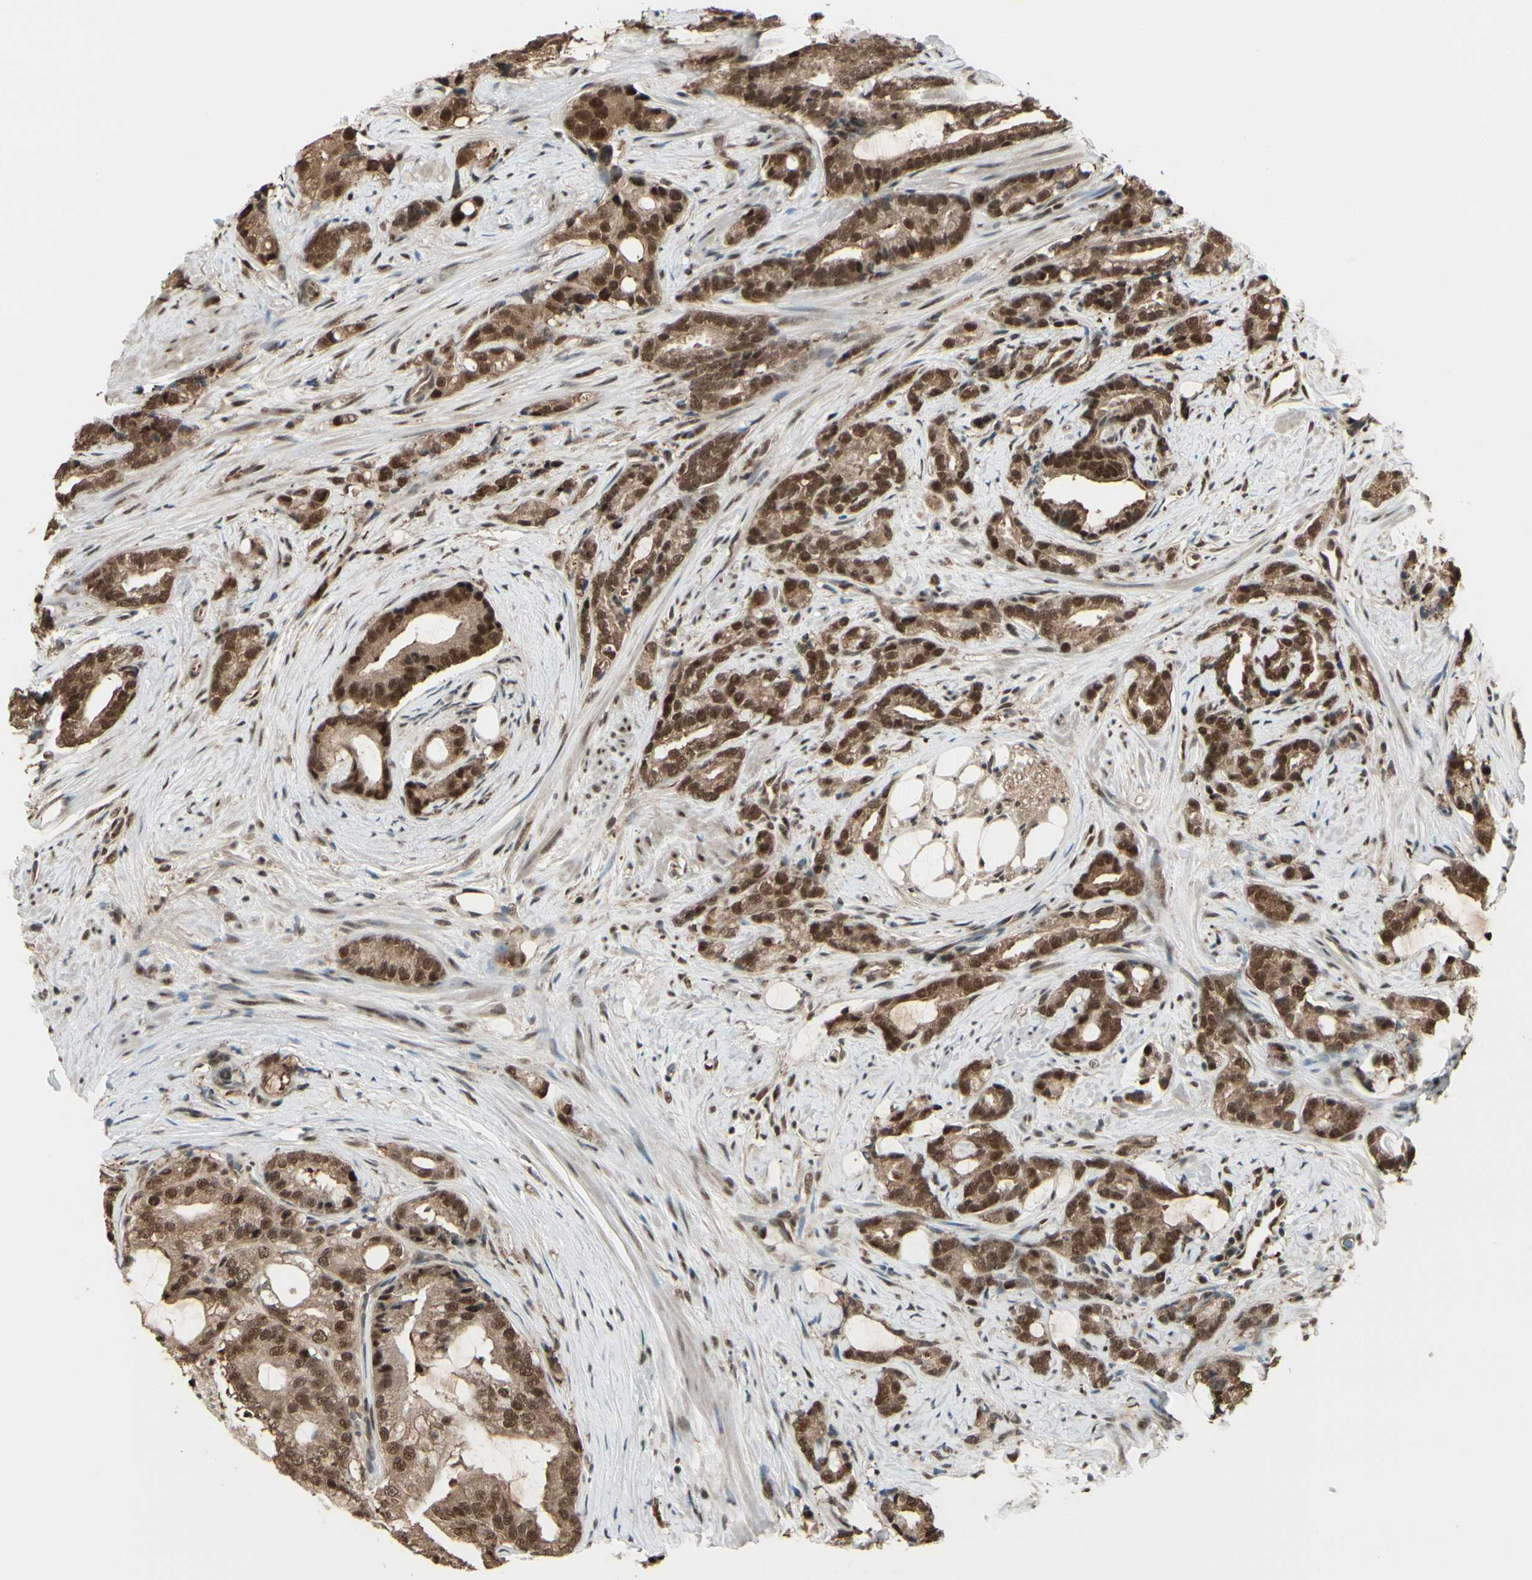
{"staining": {"intensity": "strong", "quantity": ">75%", "location": "cytoplasmic/membranous,nuclear"}, "tissue": "prostate cancer", "cell_type": "Tumor cells", "image_type": "cancer", "snomed": [{"axis": "morphology", "description": "Adenocarcinoma, Low grade"}, {"axis": "topography", "description": "Prostate"}], "caption": "Protein staining of prostate cancer tissue reveals strong cytoplasmic/membranous and nuclear staining in about >75% of tumor cells. The staining was performed using DAB (3,3'-diaminobenzidine) to visualize the protein expression in brown, while the nuclei were stained in blue with hematoxylin (Magnification: 20x).", "gene": "HSF1", "patient": {"sex": "male", "age": 58}}